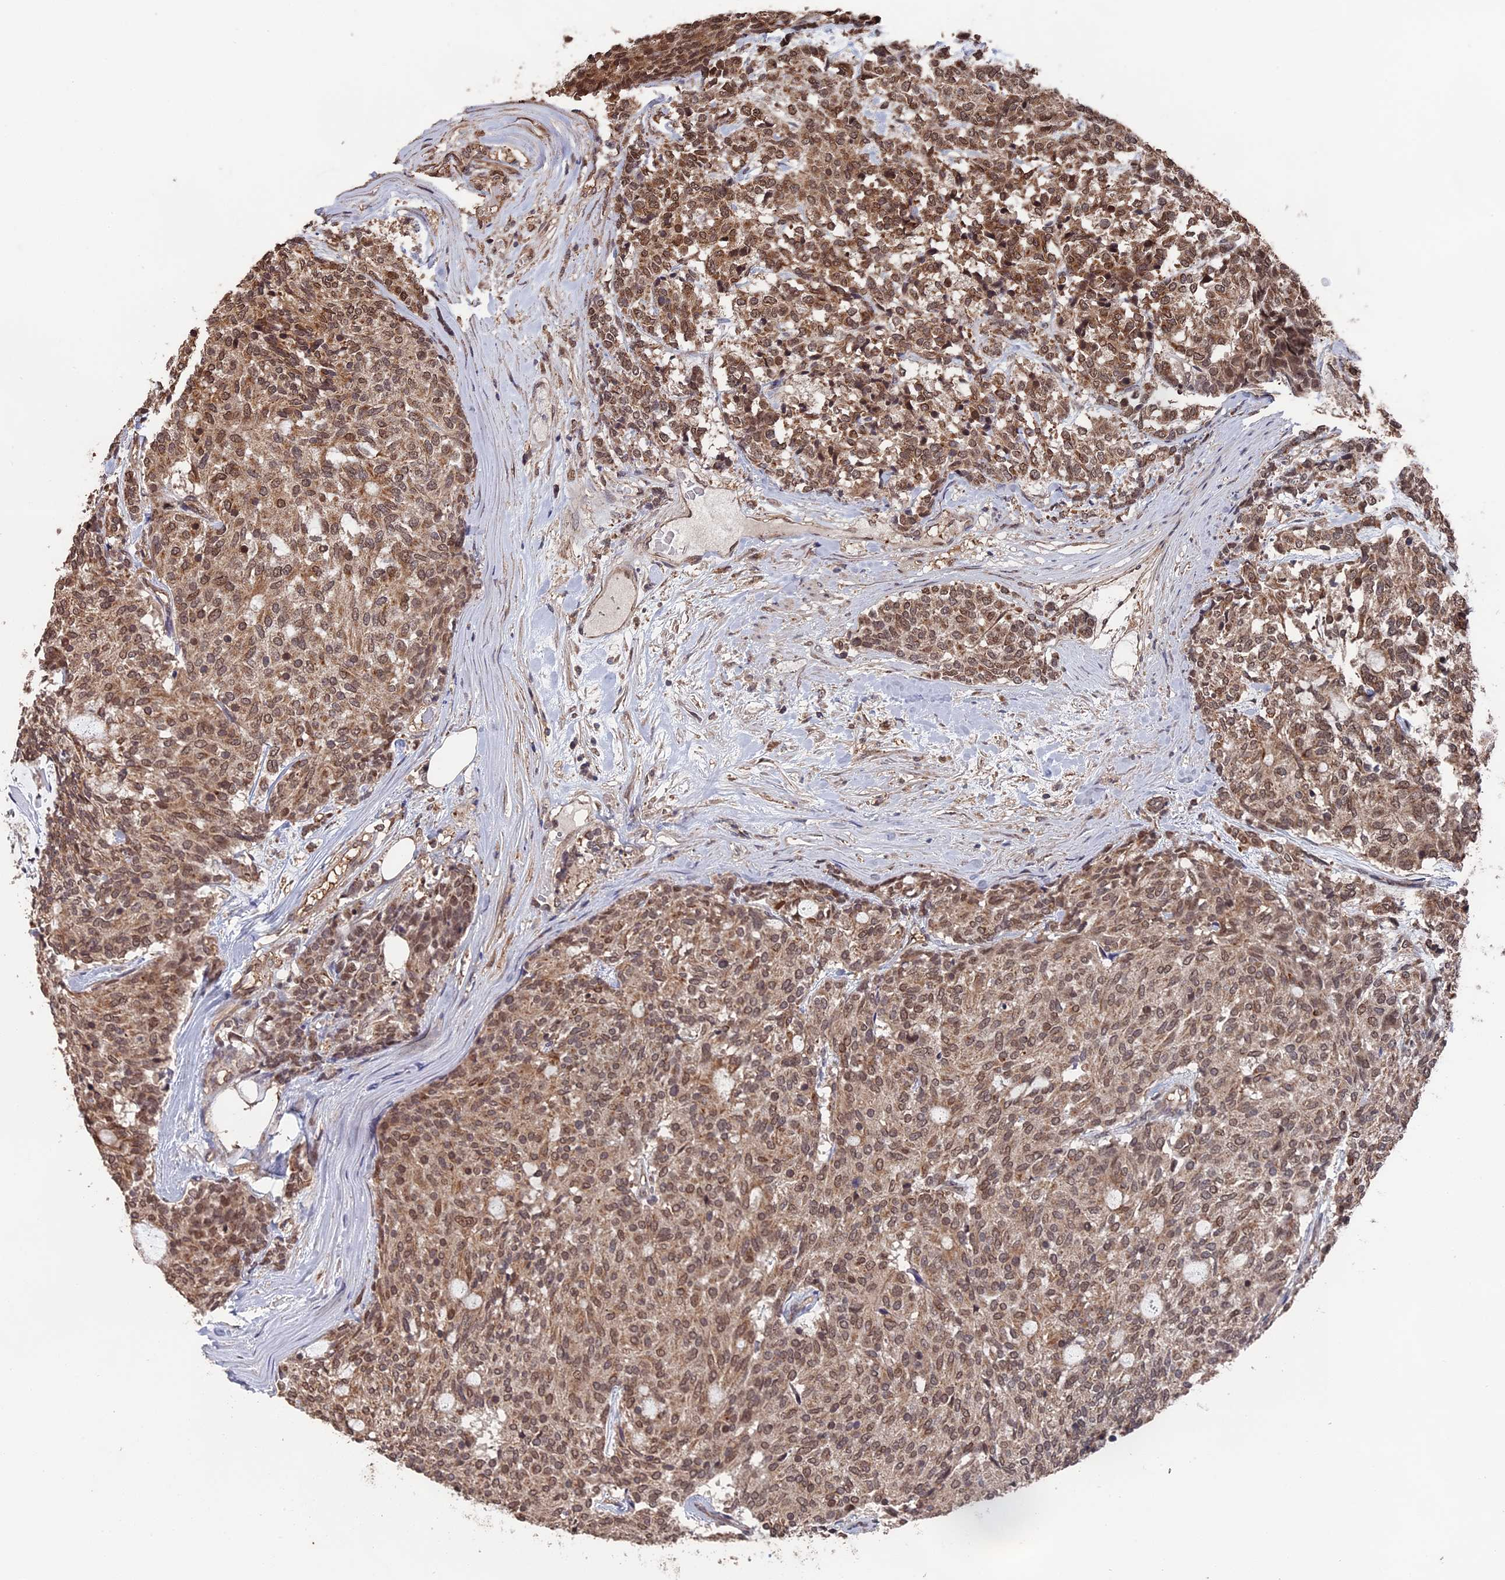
{"staining": {"intensity": "moderate", "quantity": ">75%", "location": "cytoplasmic/membranous,nuclear"}, "tissue": "carcinoid", "cell_type": "Tumor cells", "image_type": "cancer", "snomed": [{"axis": "morphology", "description": "Carcinoid, malignant, NOS"}, {"axis": "topography", "description": "Pancreas"}], "caption": "Immunohistochemical staining of human malignant carcinoid shows medium levels of moderate cytoplasmic/membranous and nuclear positivity in approximately >75% of tumor cells.", "gene": "MYBL2", "patient": {"sex": "female", "age": 54}}